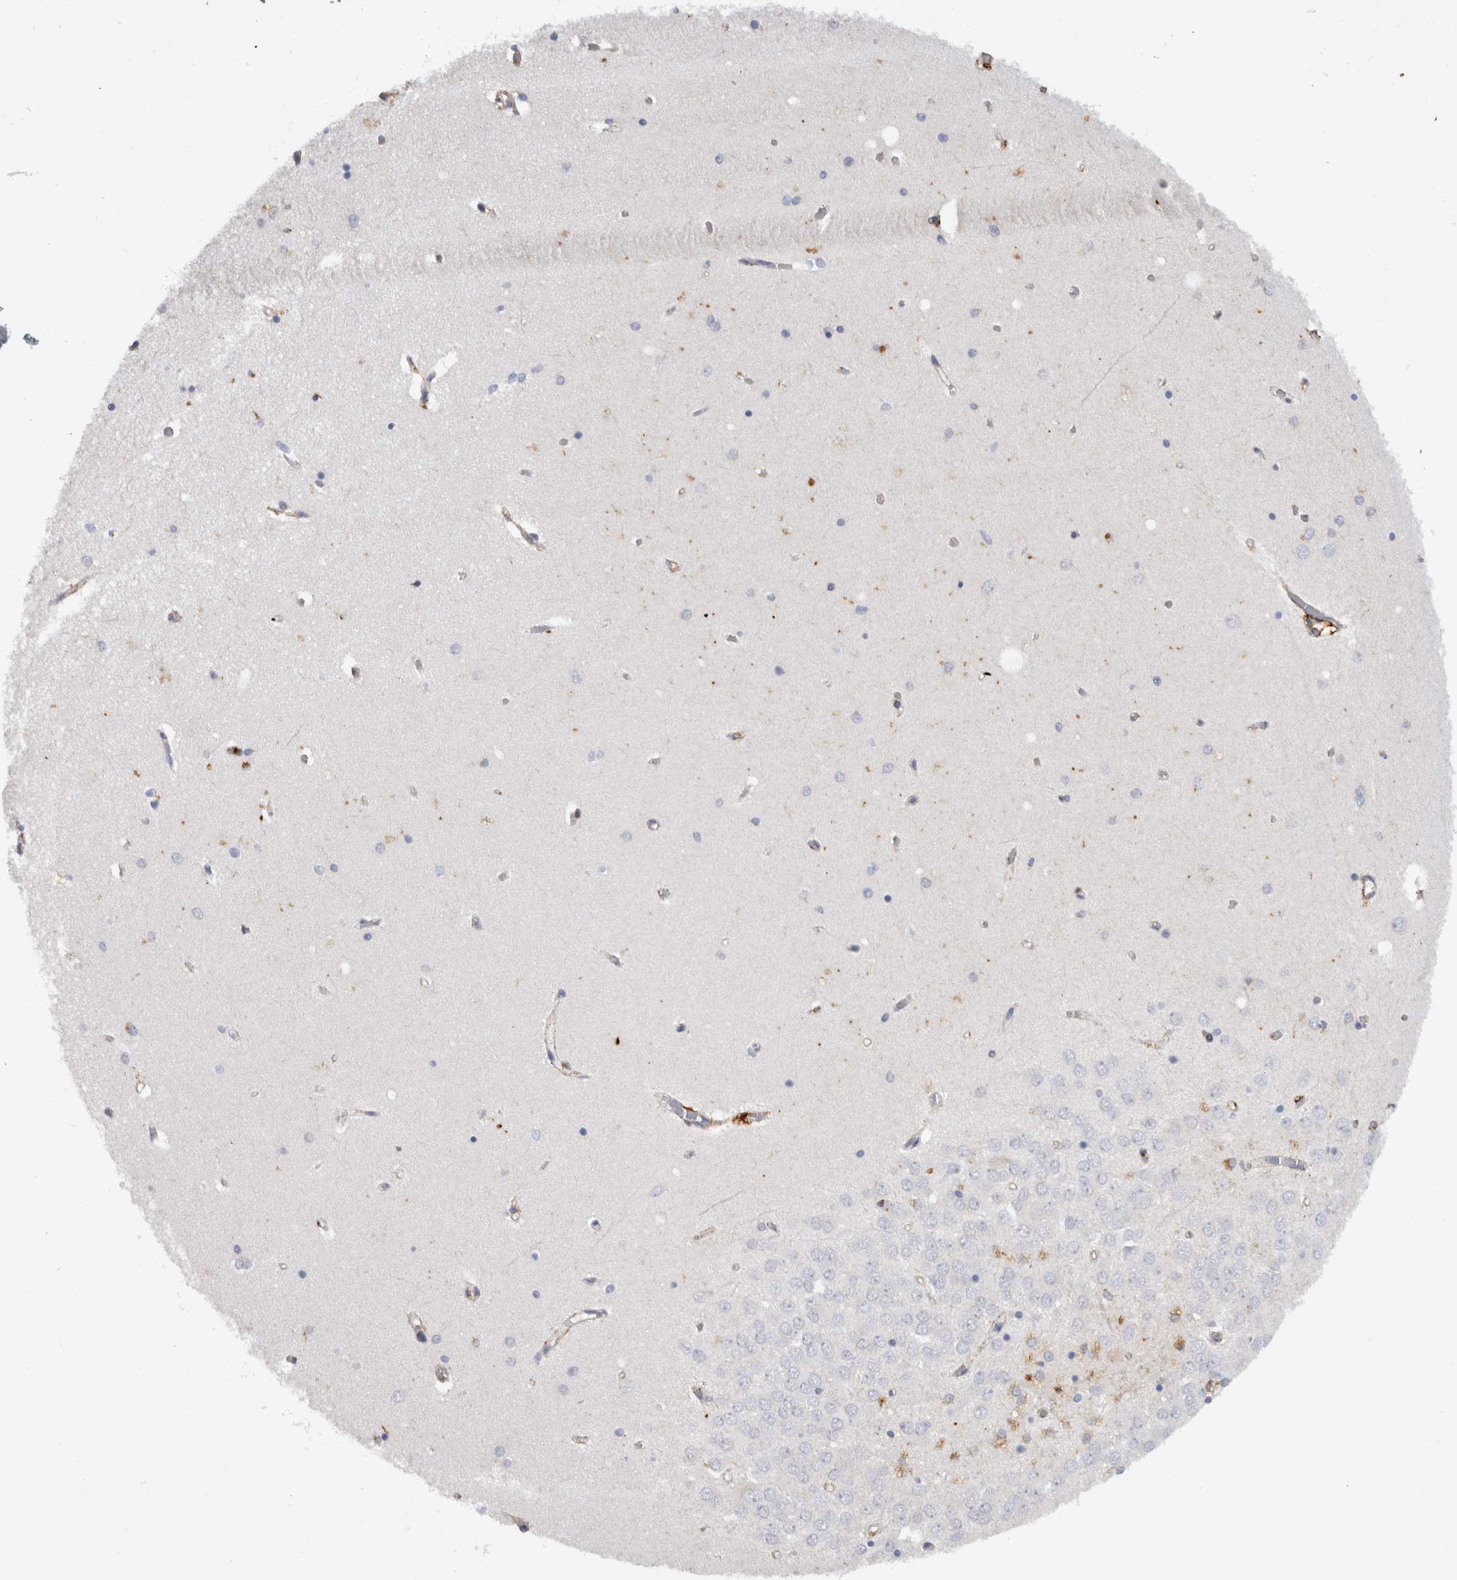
{"staining": {"intensity": "negative", "quantity": "none", "location": "none"}, "tissue": "hippocampus", "cell_type": "Glial cells", "image_type": "normal", "snomed": [{"axis": "morphology", "description": "Normal tissue, NOS"}, {"axis": "topography", "description": "Hippocampus"}], "caption": "Immunohistochemical staining of normal human hippocampus demonstrates no significant expression in glial cells. (Brightfield microscopy of DAB (3,3'-diaminobenzidine) IHC at high magnification).", "gene": "CD63", "patient": {"sex": "male", "age": 70}}